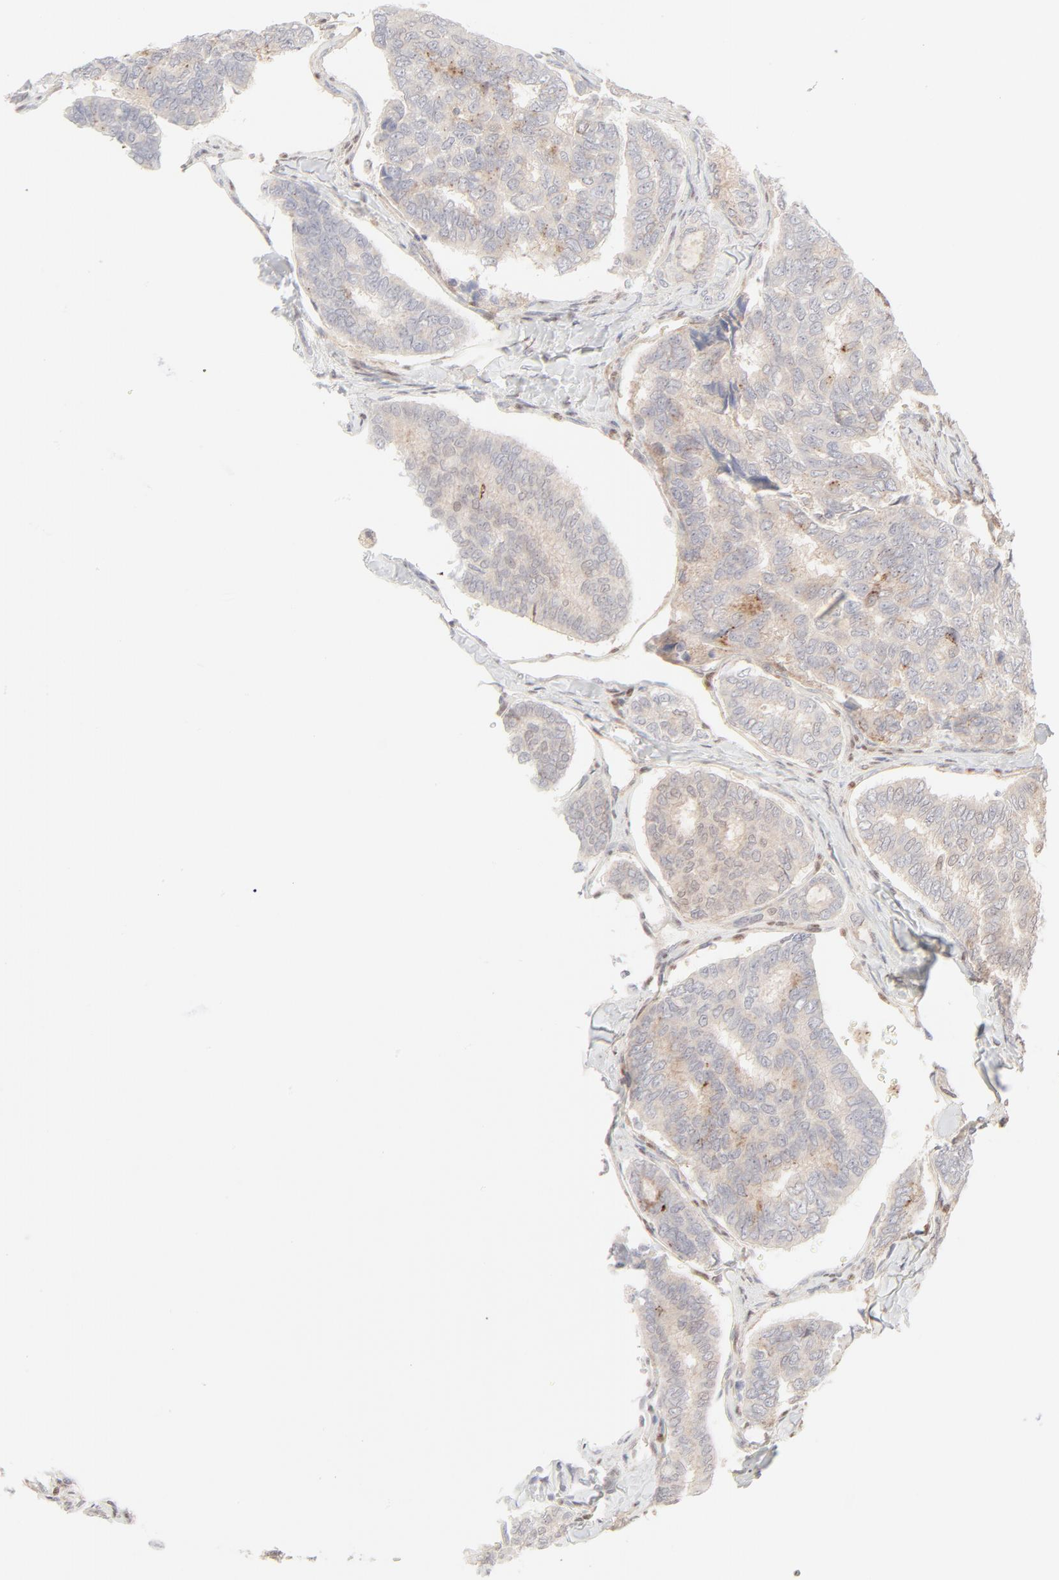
{"staining": {"intensity": "weak", "quantity": ">75%", "location": "cytoplasmic/membranous"}, "tissue": "thyroid cancer", "cell_type": "Tumor cells", "image_type": "cancer", "snomed": [{"axis": "morphology", "description": "Papillary adenocarcinoma, NOS"}, {"axis": "topography", "description": "Thyroid gland"}], "caption": "Thyroid papillary adenocarcinoma stained with a brown dye reveals weak cytoplasmic/membranous positive positivity in approximately >75% of tumor cells.", "gene": "LGALS2", "patient": {"sex": "female", "age": 35}}